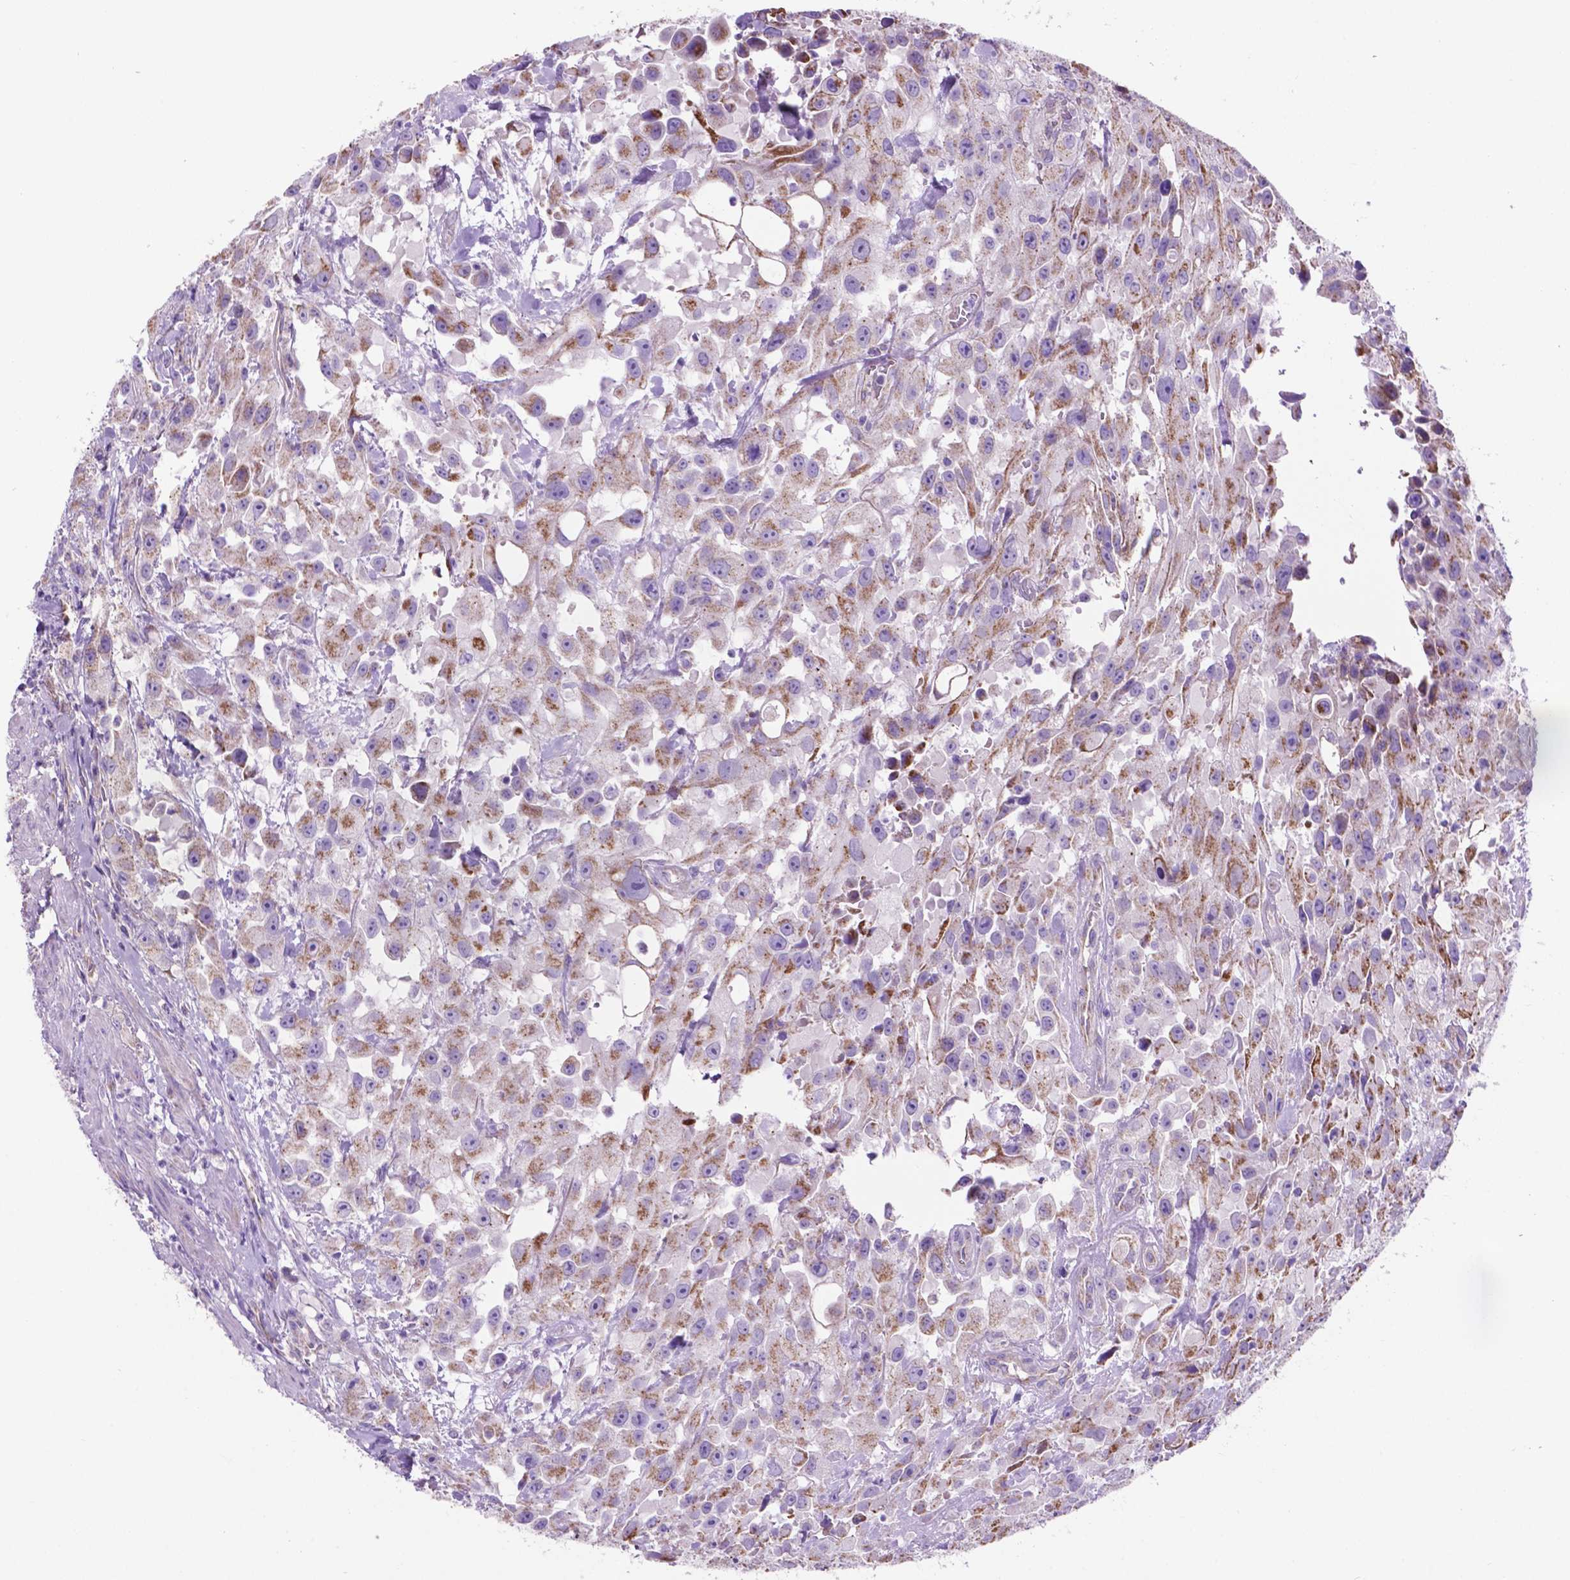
{"staining": {"intensity": "moderate", "quantity": ">75%", "location": "cytoplasmic/membranous"}, "tissue": "urothelial cancer", "cell_type": "Tumor cells", "image_type": "cancer", "snomed": [{"axis": "morphology", "description": "Urothelial carcinoma, High grade"}, {"axis": "topography", "description": "Urinary bladder"}], "caption": "Protein analysis of urothelial cancer tissue shows moderate cytoplasmic/membranous staining in about >75% of tumor cells.", "gene": "TMEM121B", "patient": {"sex": "male", "age": 79}}